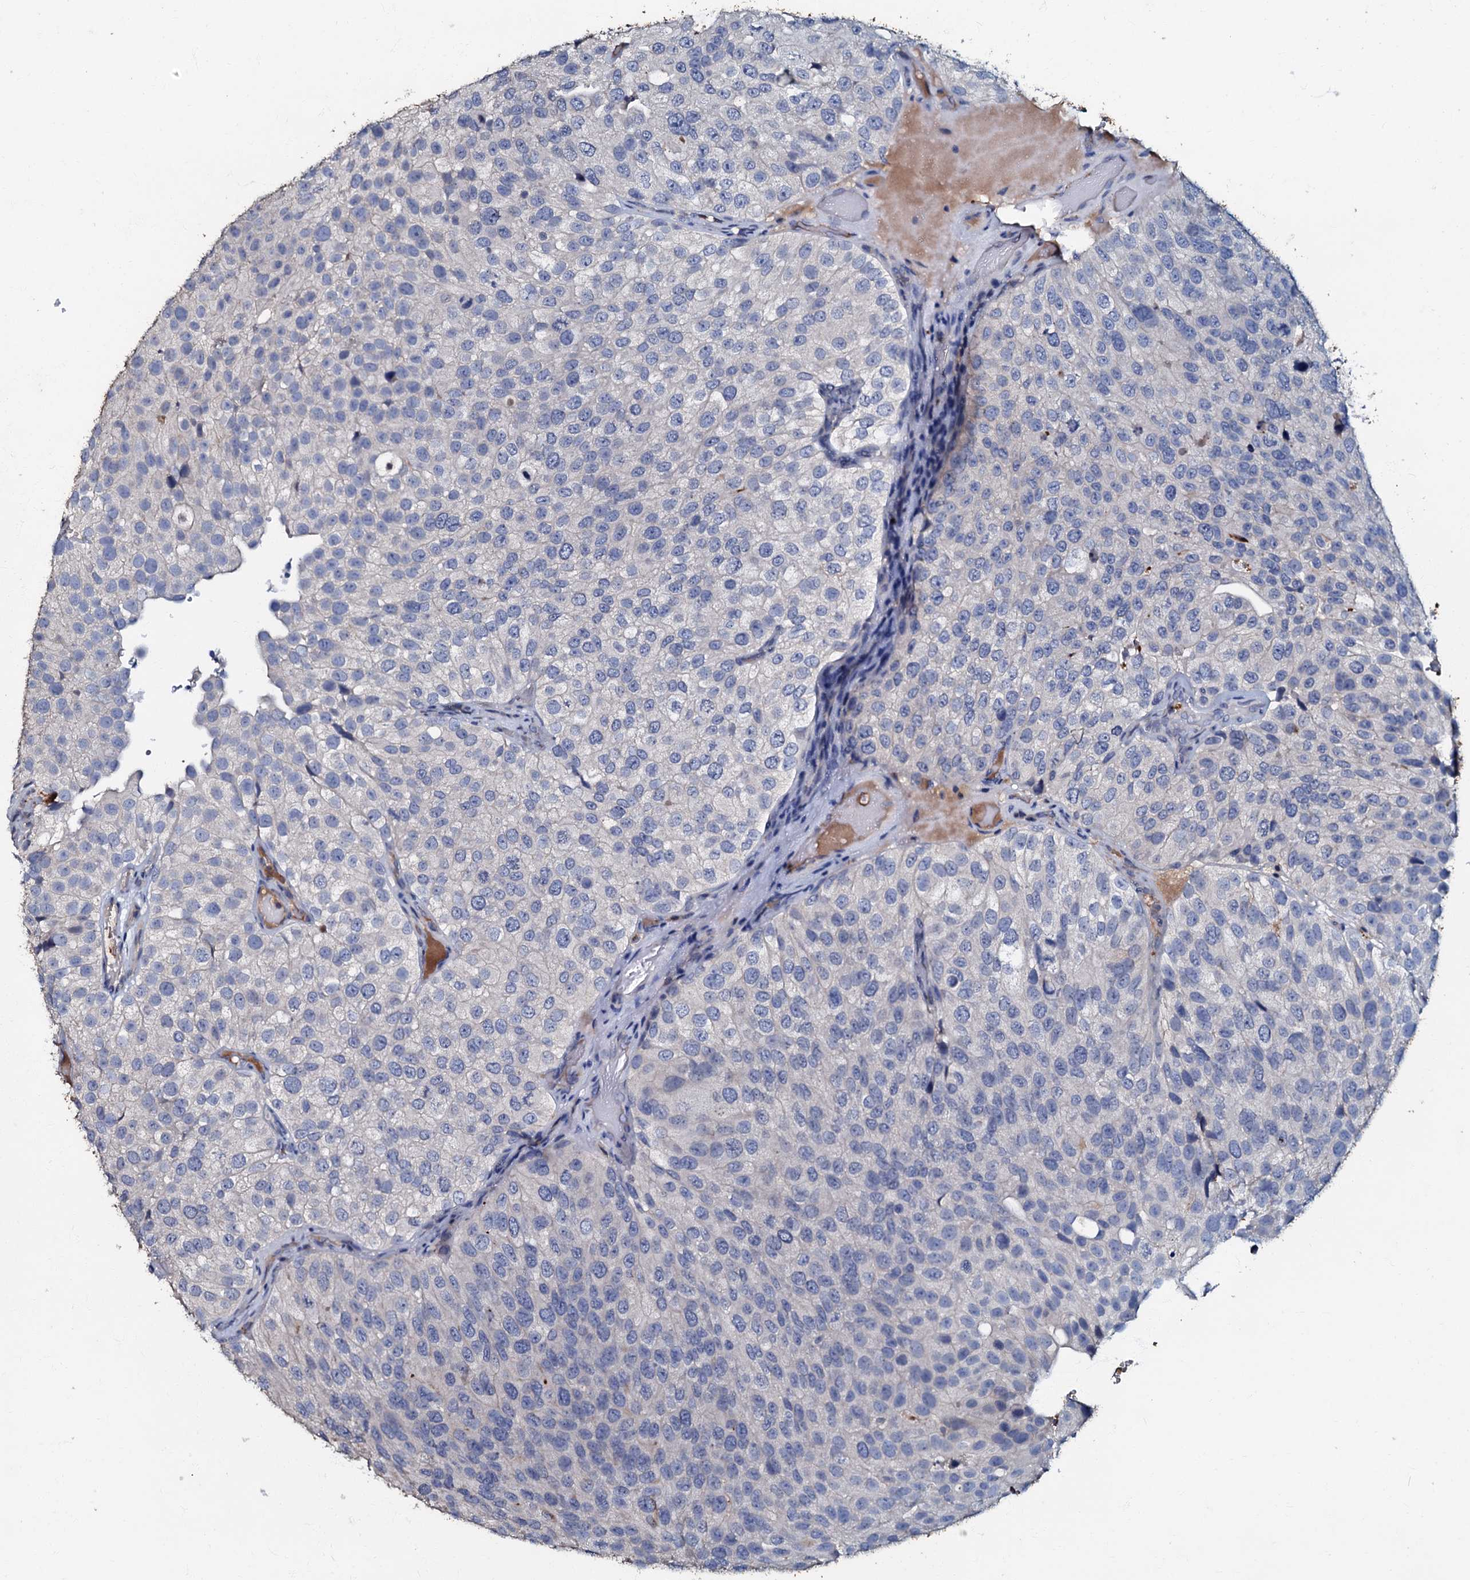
{"staining": {"intensity": "negative", "quantity": "none", "location": "none"}, "tissue": "urothelial cancer", "cell_type": "Tumor cells", "image_type": "cancer", "snomed": [{"axis": "morphology", "description": "Urothelial carcinoma, Low grade"}, {"axis": "topography", "description": "Urinary bladder"}], "caption": "Immunohistochemistry (IHC) image of low-grade urothelial carcinoma stained for a protein (brown), which displays no expression in tumor cells. (Stains: DAB (3,3'-diaminobenzidine) IHC with hematoxylin counter stain, Microscopy: brightfield microscopy at high magnification).", "gene": "MANSC4", "patient": {"sex": "male", "age": 78}}